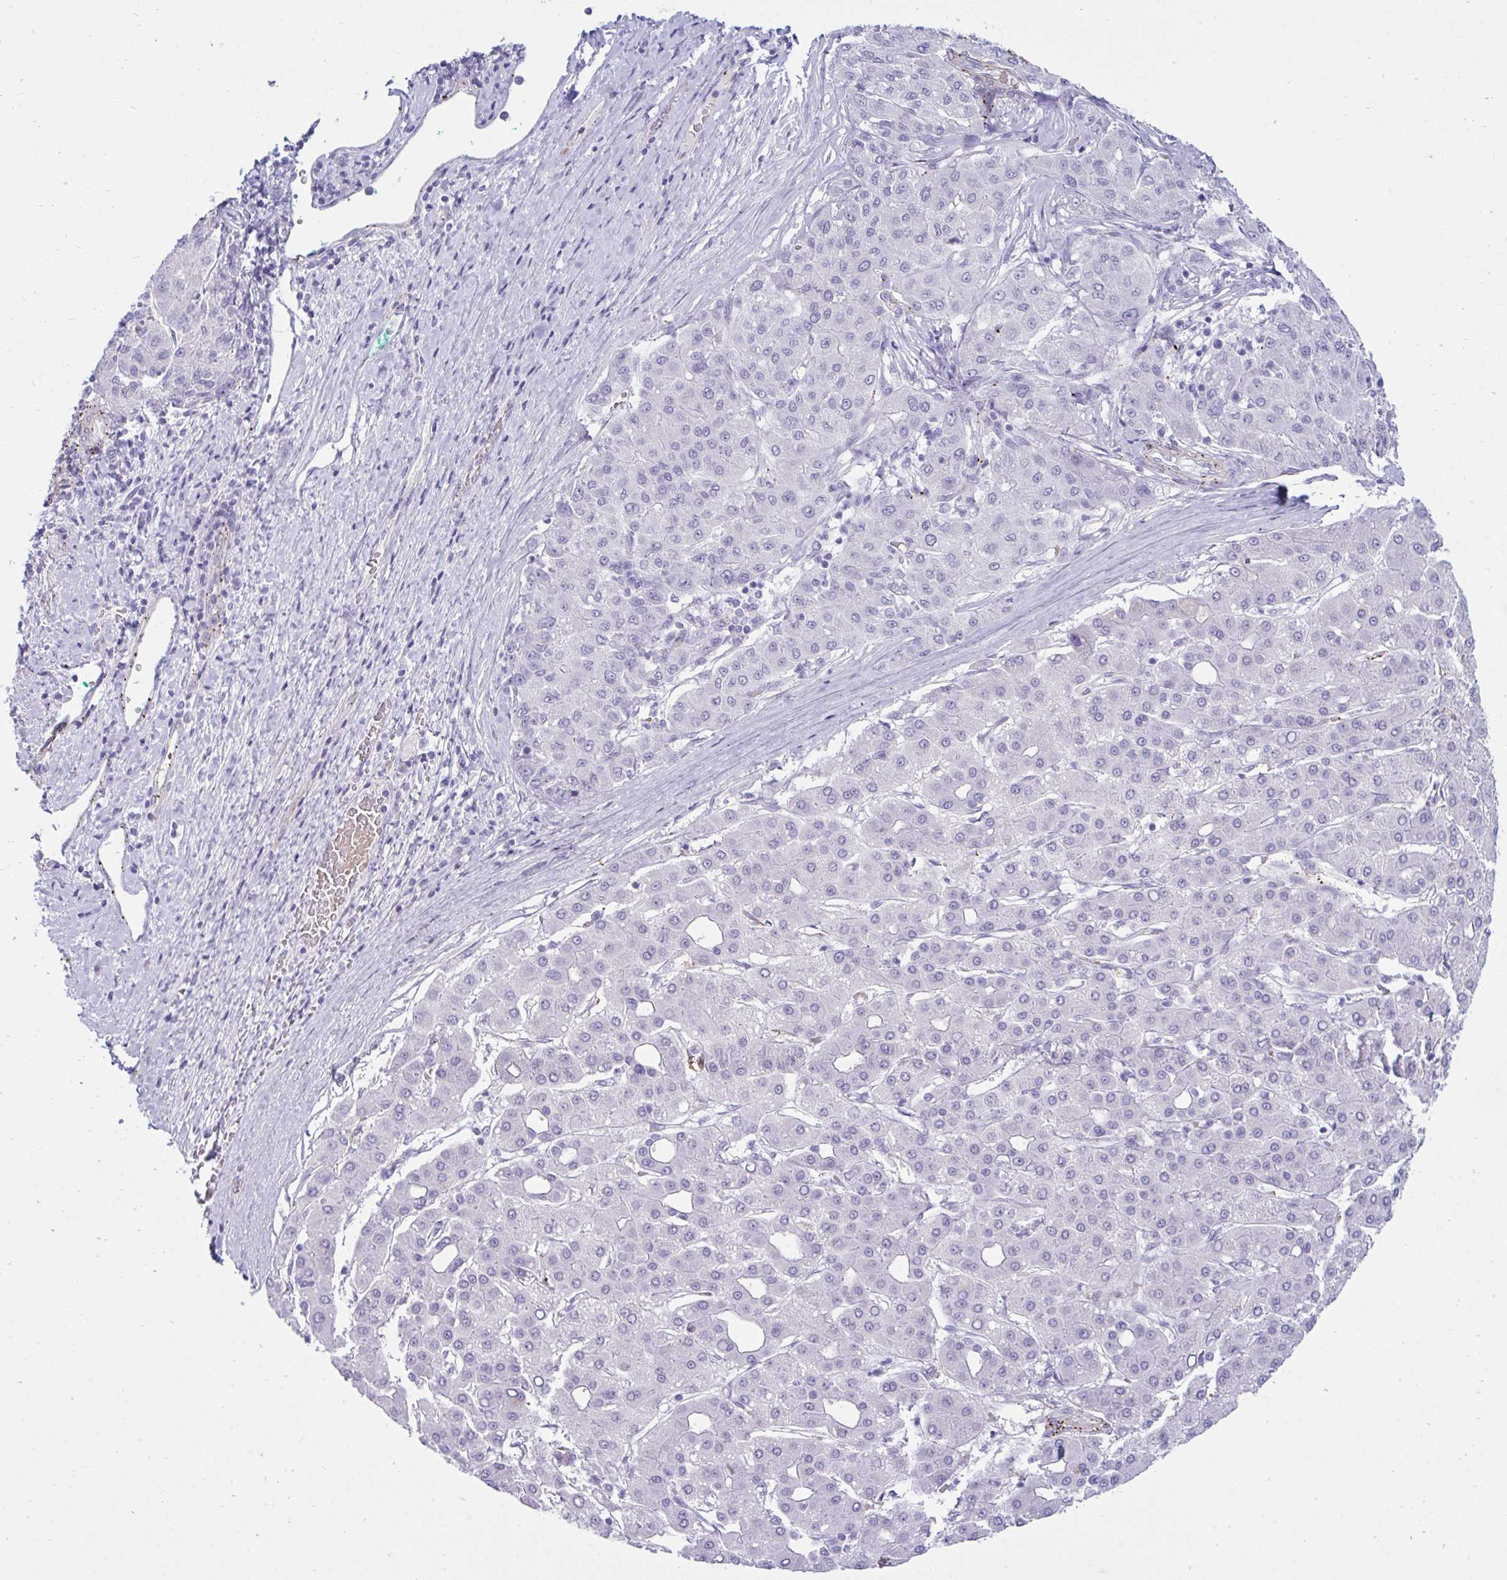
{"staining": {"intensity": "negative", "quantity": "none", "location": "none"}, "tissue": "liver cancer", "cell_type": "Tumor cells", "image_type": "cancer", "snomed": [{"axis": "morphology", "description": "Carcinoma, Hepatocellular, NOS"}, {"axis": "topography", "description": "Liver"}], "caption": "Tumor cells are negative for brown protein staining in hepatocellular carcinoma (liver).", "gene": "UBL3", "patient": {"sex": "male", "age": 65}}